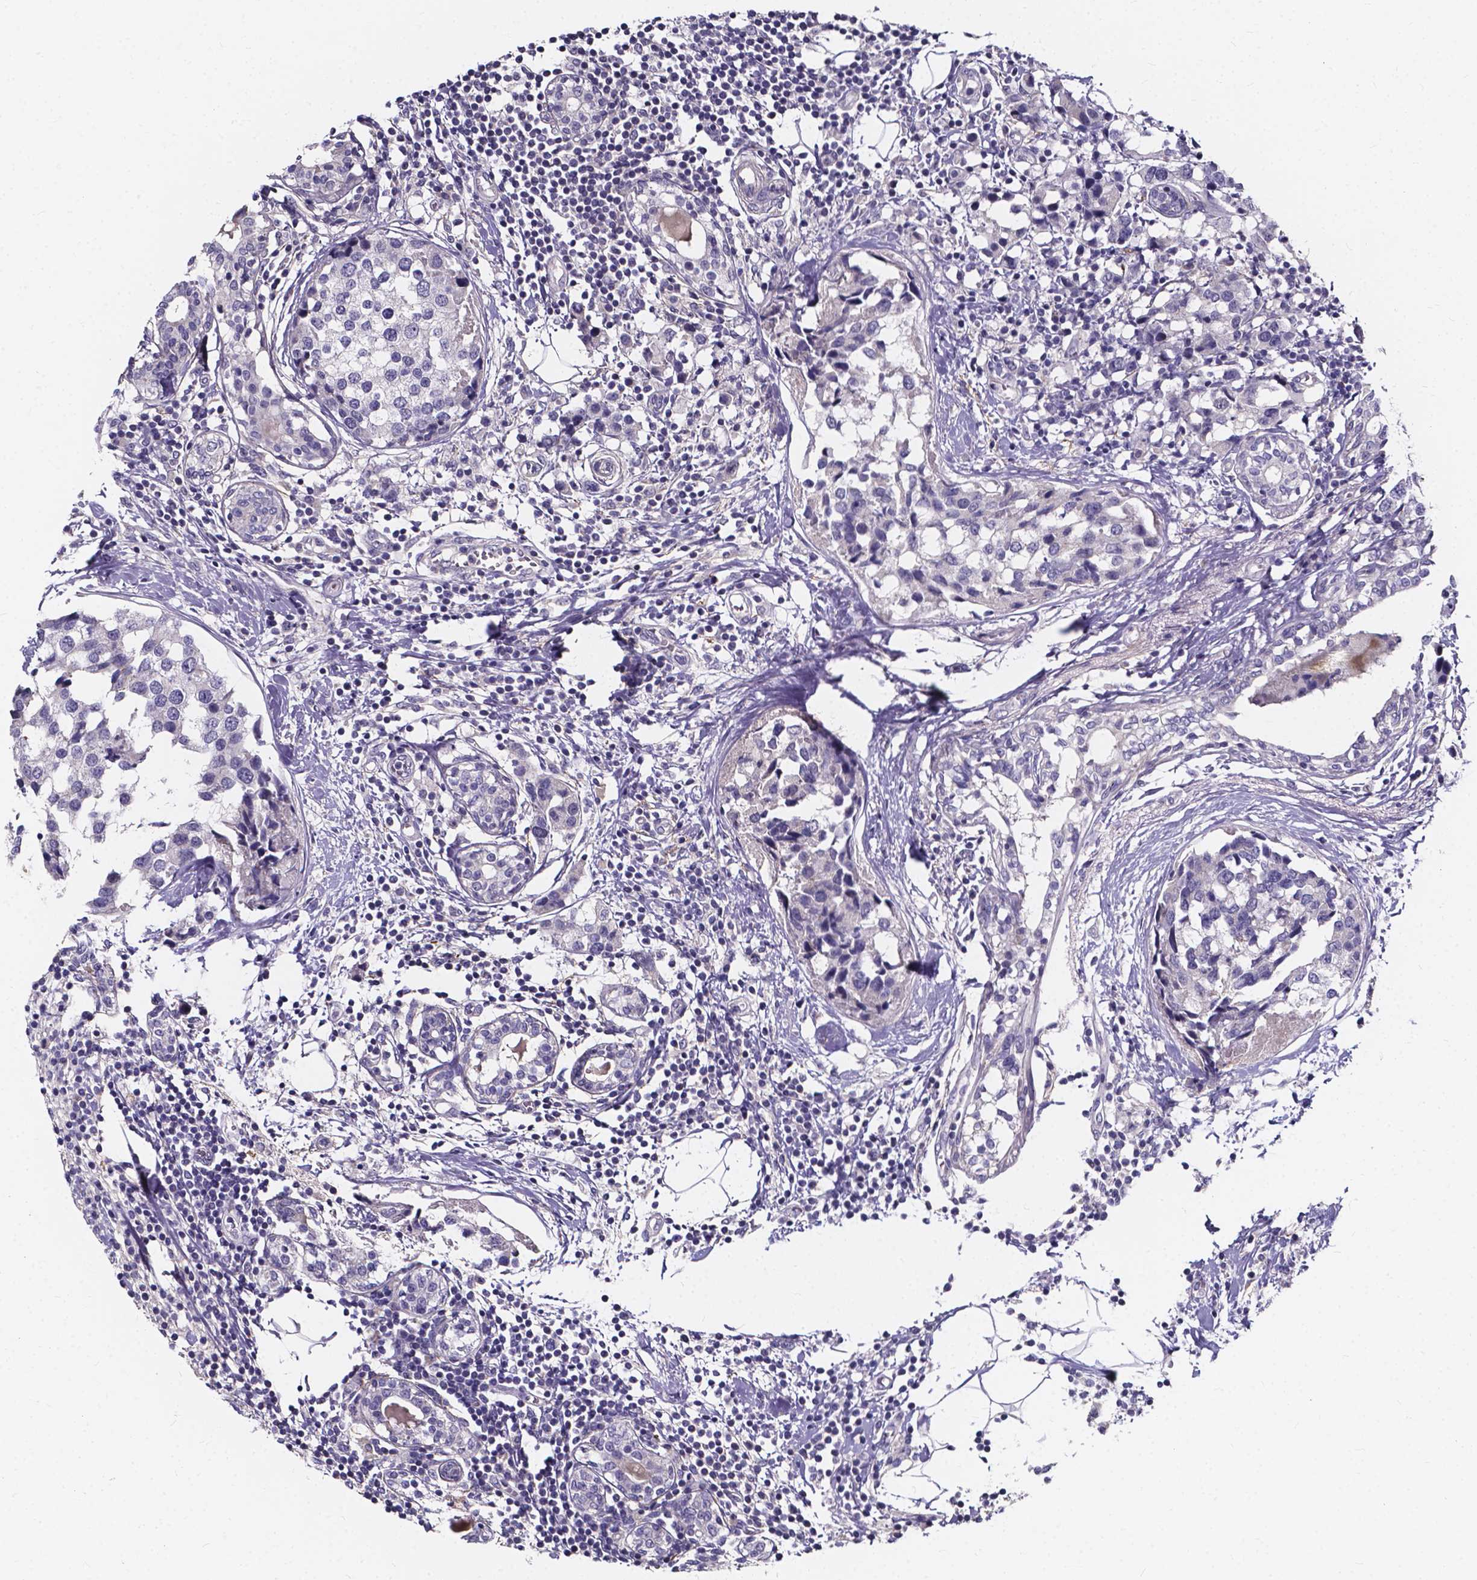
{"staining": {"intensity": "negative", "quantity": "none", "location": "none"}, "tissue": "breast cancer", "cell_type": "Tumor cells", "image_type": "cancer", "snomed": [{"axis": "morphology", "description": "Lobular carcinoma"}, {"axis": "topography", "description": "Breast"}], "caption": "High magnification brightfield microscopy of breast cancer stained with DAB (3,3'-diaminobenzidine) (brown) and counterstained with hematoxylin (blue): tumor cells show no significant positivity.", "gene": "SPOCD1", "patient": {"sex": "female", "age": 59}}